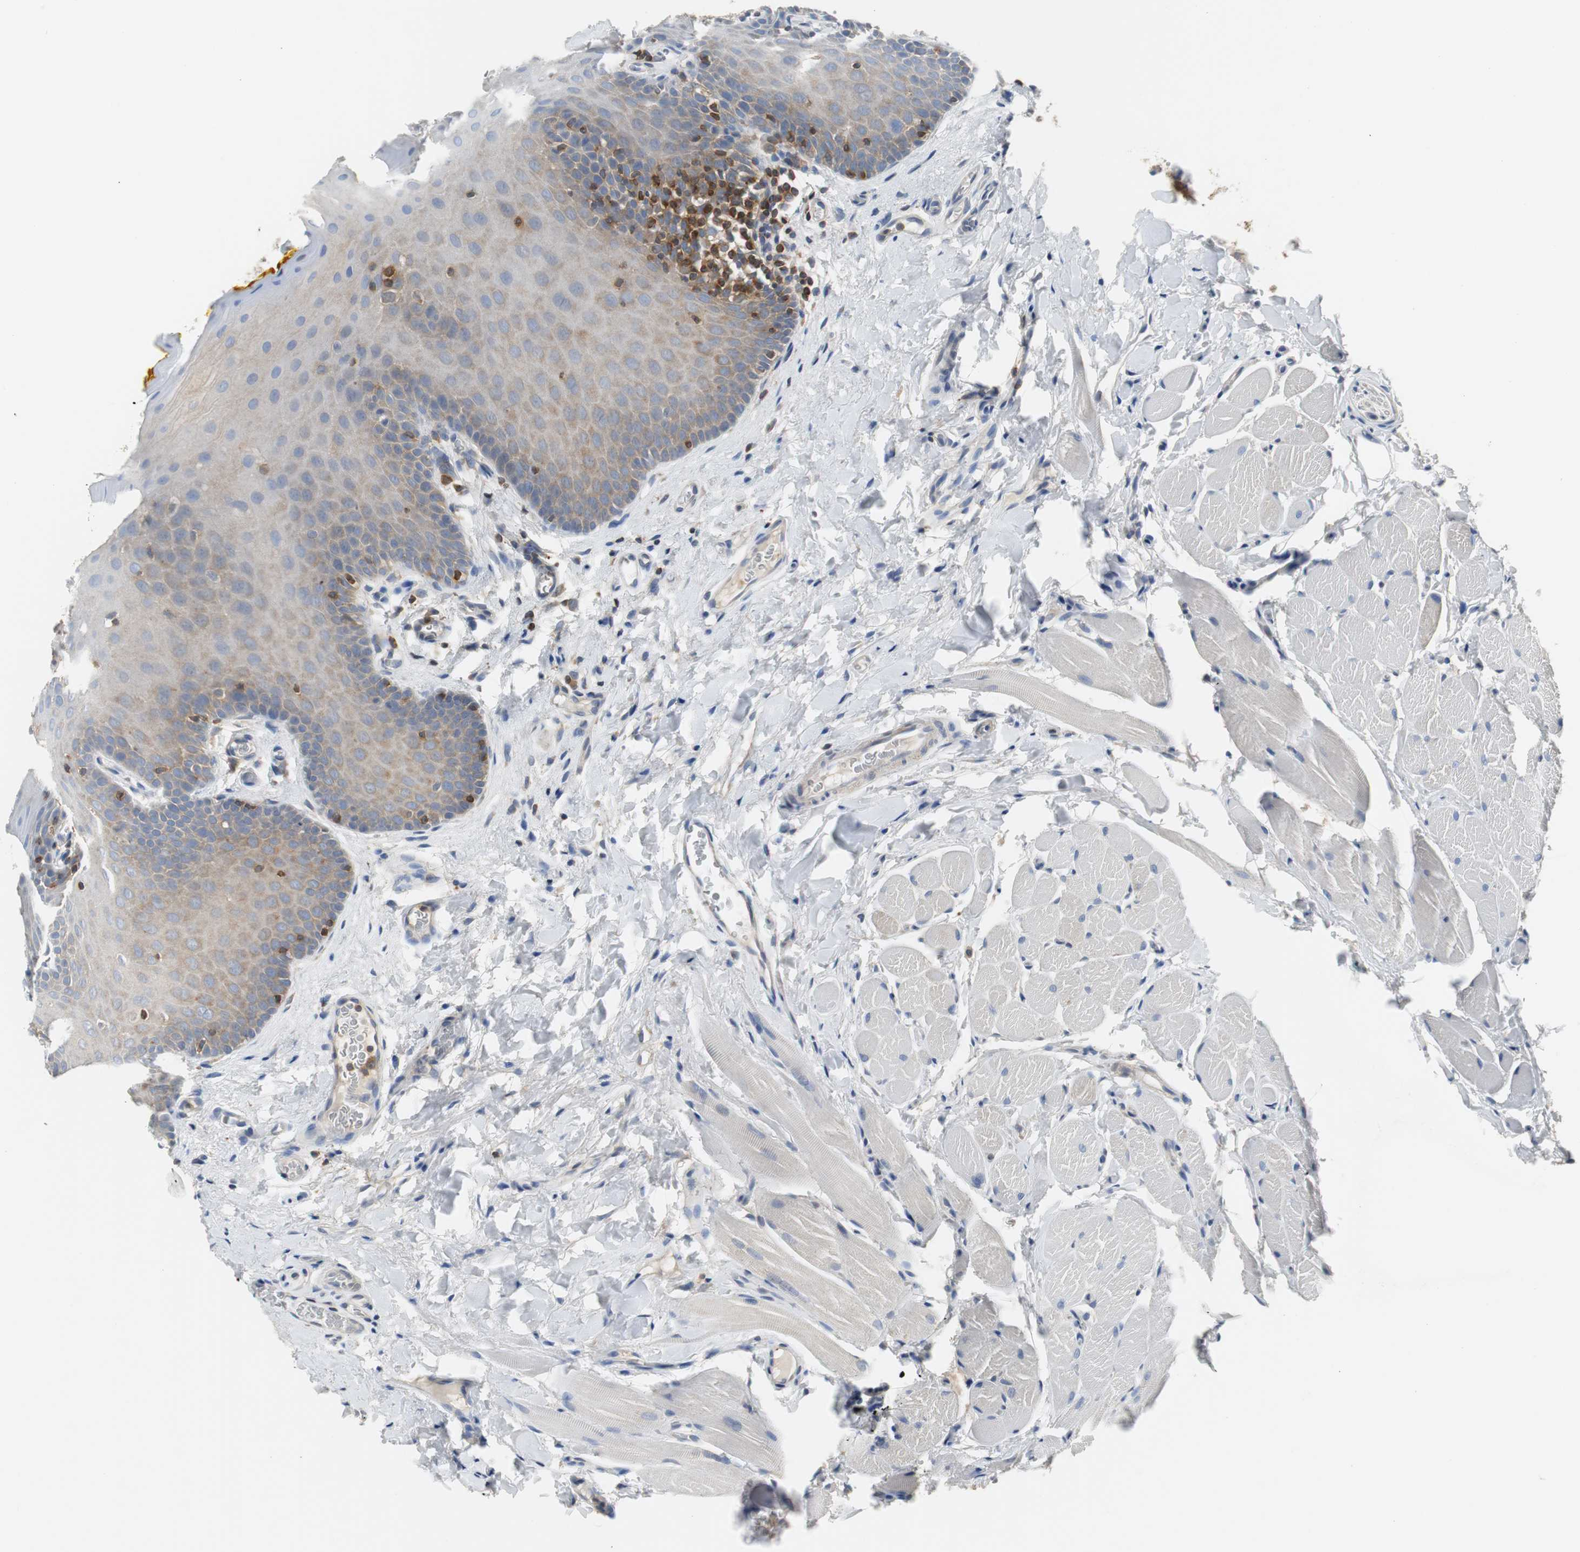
{"staining": {"intensity": "weak", "quantity": "25%-75%", "location": "cytoplasmic/membranous"}, "tissue": "oral mucosa", "cell_type": "Squamous epithelial cells", "image_type": "normal", "snomed": [{"axis": "morphology", "description": "Normal tissue, NOS"}, {"axis": "topography", "description": "Oral tissue"}], "caption": "Immunohistochemistry (DAB (3,3'-diaminobenzidine)) staining of benign human oral mucosa exhibits weak cytoplasmic/membranous protein staining in about 25%-75% of squamous epithelial cells. (DAB (3,3'-diaminobenzidine) IHC, brown staining for protein, blue staining for nuclei).", "gene": "TSC22D4", "patient": {"sex": "male", "age": 54}}